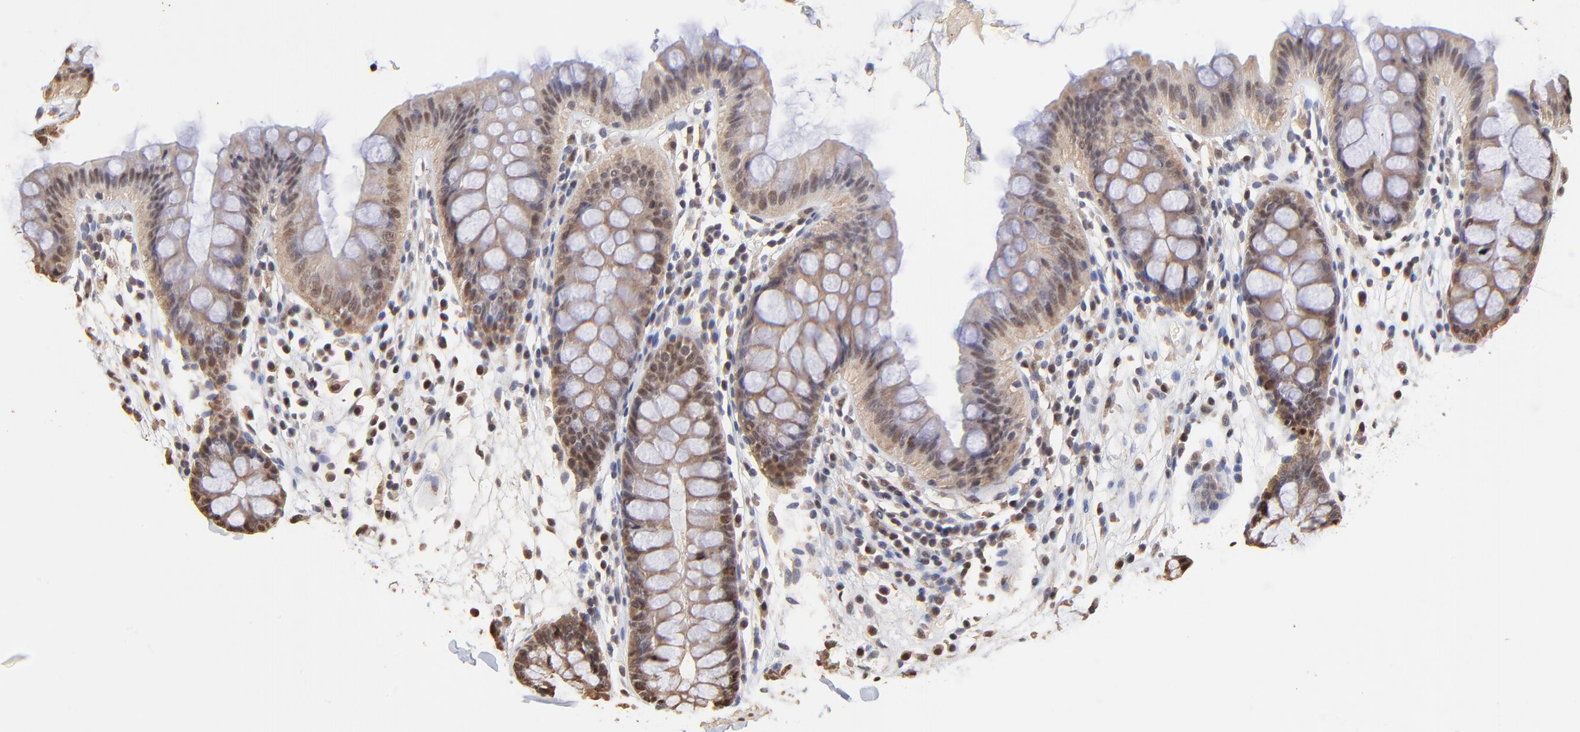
{"staining": {"intensity": "moderate", "quantity": "<25%", "location": "nuclear"}, "tissue": "colon", "cell_type": "Endothelial cells", "image_type": "normal", "snomed": [{"axis": "morphology", "description": "Normal tissue, NOS"}, {"axis": "topography", "description": "Smooth muscle"}, {"axis": "topography", "description": "Colon"}], "caption": "Immunohistochemical staining of unremarkable colon reveals moderate nuclear protein staining in about <25% of endothelial cells.", "gene": "BIRC5", "patient": {"sex": "male", "age": 67}}